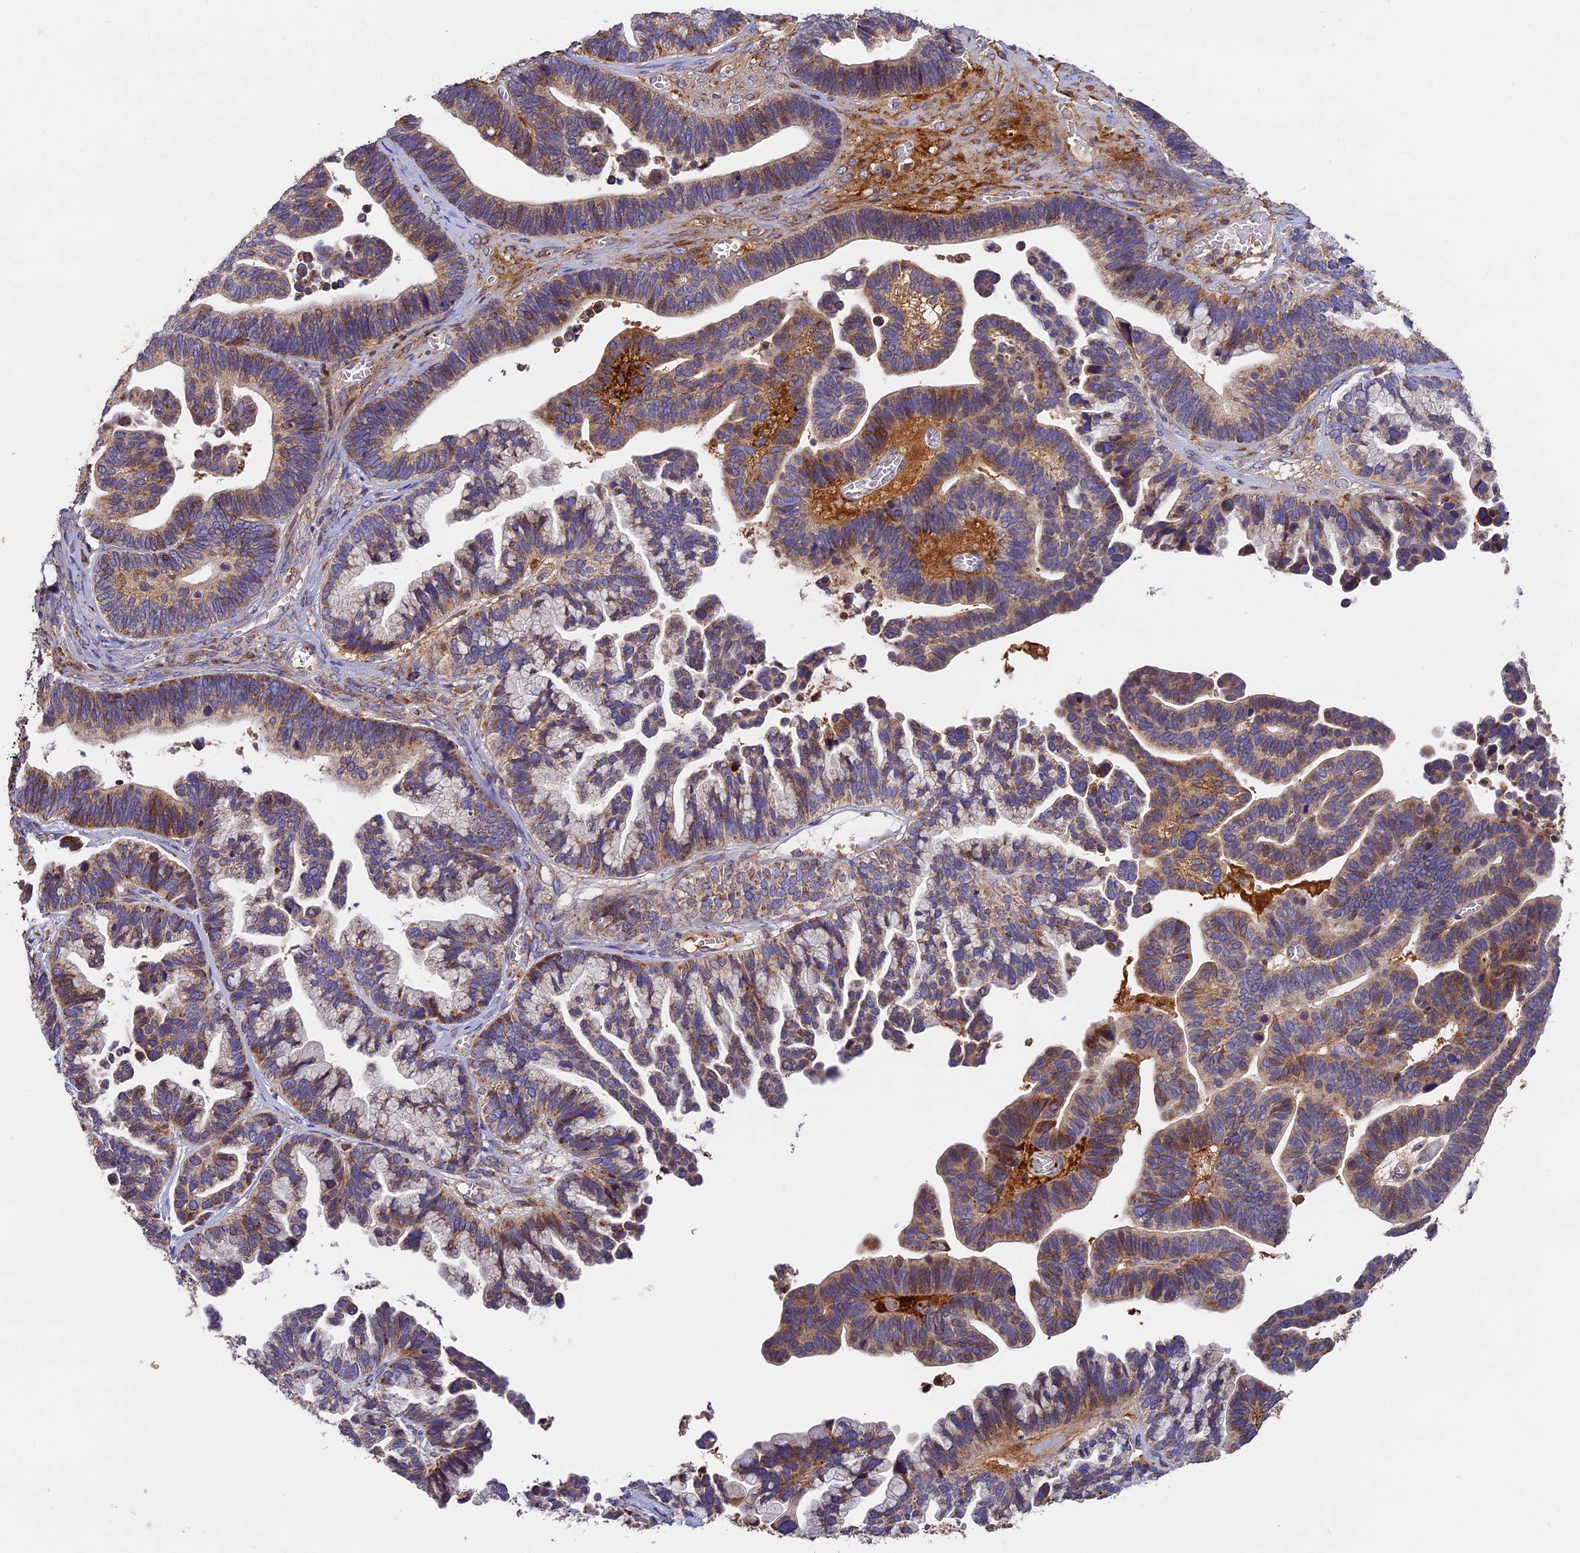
{"staining": {"intensity": "moderate", "quantity": ">75%", "location": "cytoplasmic/membranous"}, "tissue": "ovarian cancer", "cell_type": "Tumor cells", "image_type": "cancer", "snomed": [{"axis": "morphology", "description": "Cystadenocarcinoma, serous, NOS"}, {"axis": "topography", "description": "Ovary"}], "caption": "Ovarian cancer stained for a protein displays moderate cytoplasmic/membranous positivity in tumor cells.", "gene": "OCEL1", "patient": {"sex": "female", "age": 56}}